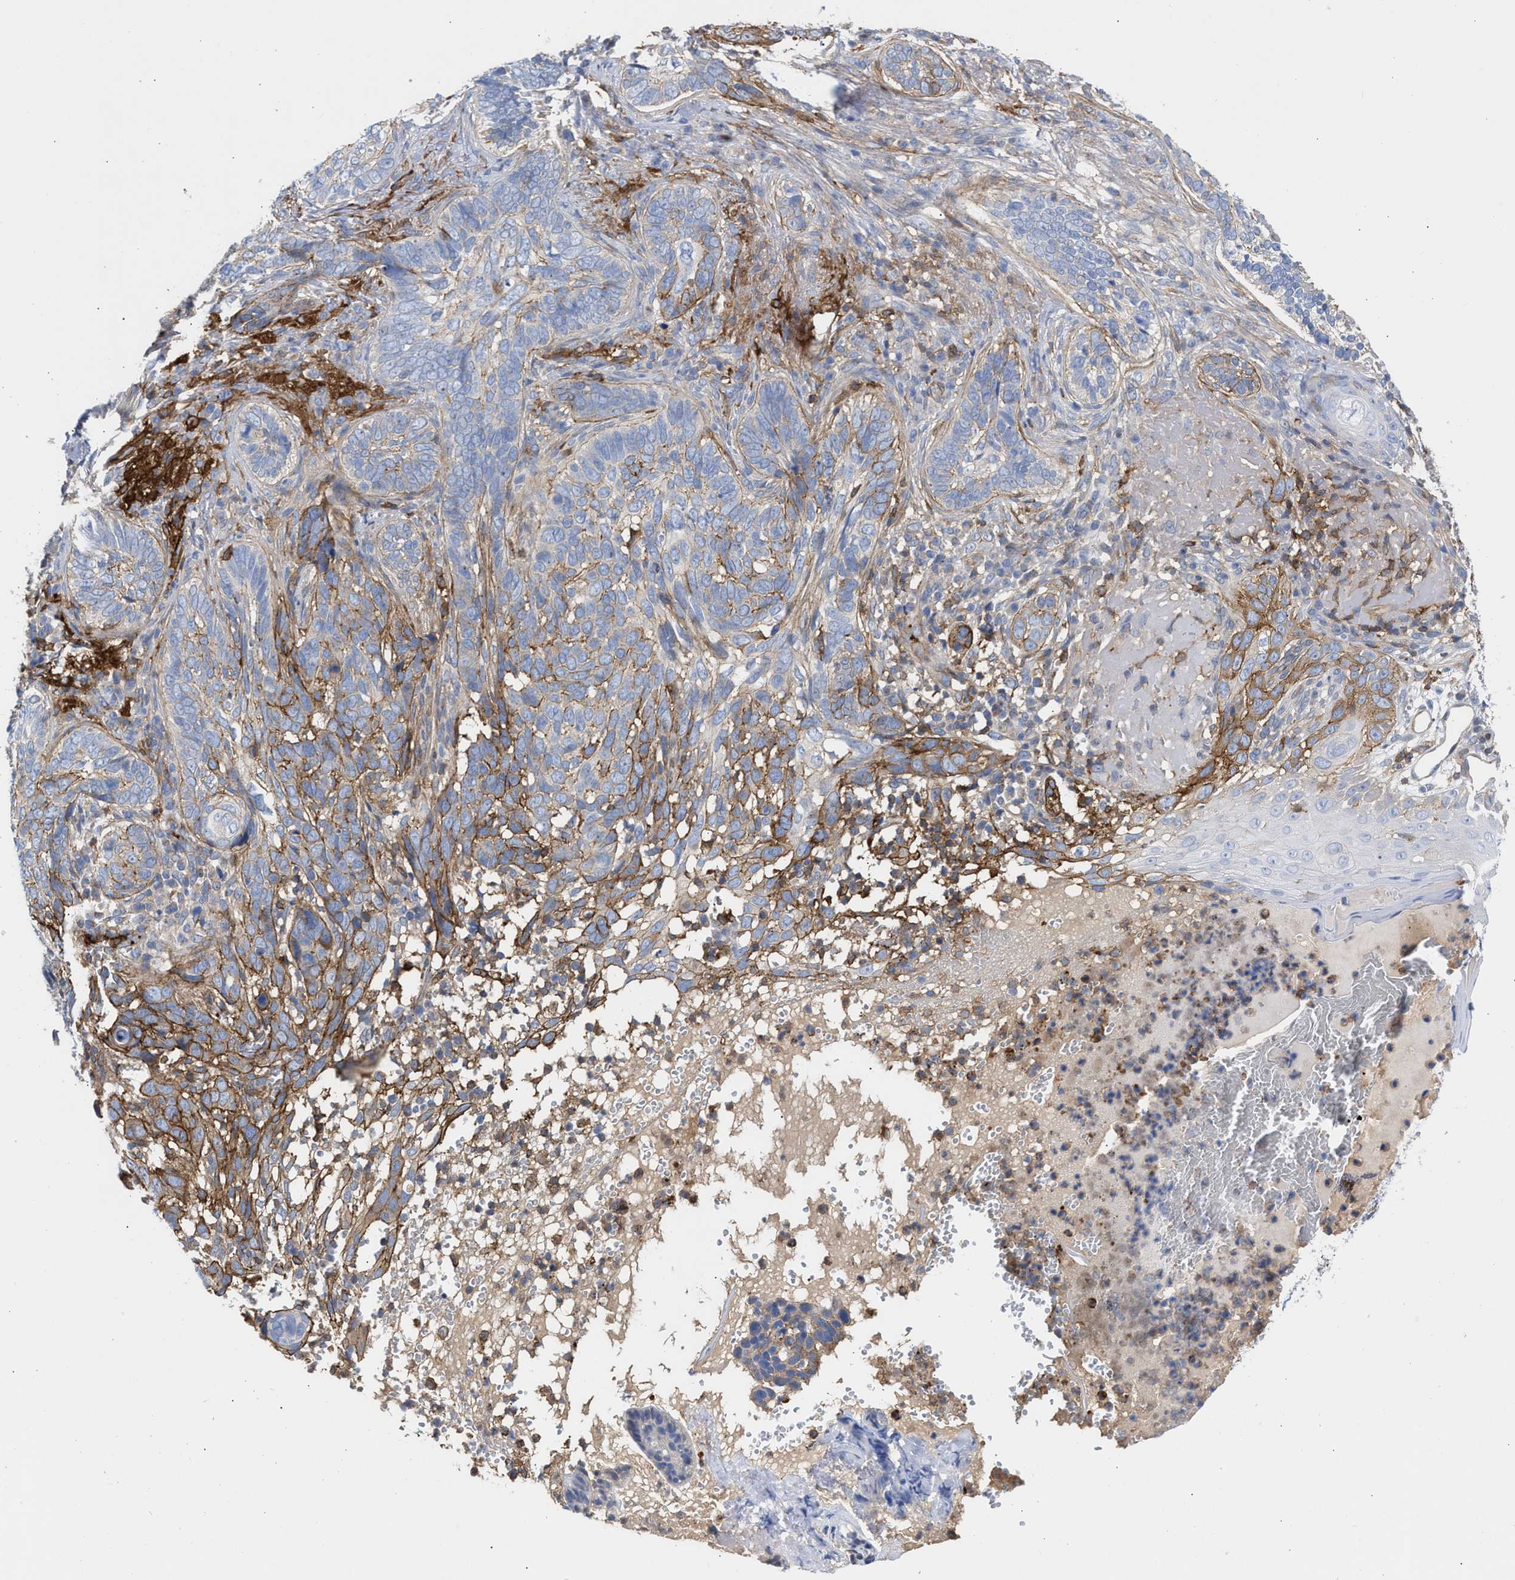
{"staining": {"intensity": "negative", "quantity": "none", "location": "none"}, "tissue": "skin cancer", "cell_type": "Tumor cells", "image_type": "cancer", "snomed": [{"axis": "morphology", "description": "Basal cell carcinoma"}, {"axis": "topography", "description": "Skin"}], "caption": "Human basal cell carcinoma (skin) stained for a protein using IHC demonstrates no staining in tumor cells.", "gene": "HS3ST5", "patient": {"sex": "female", "age": 89}}